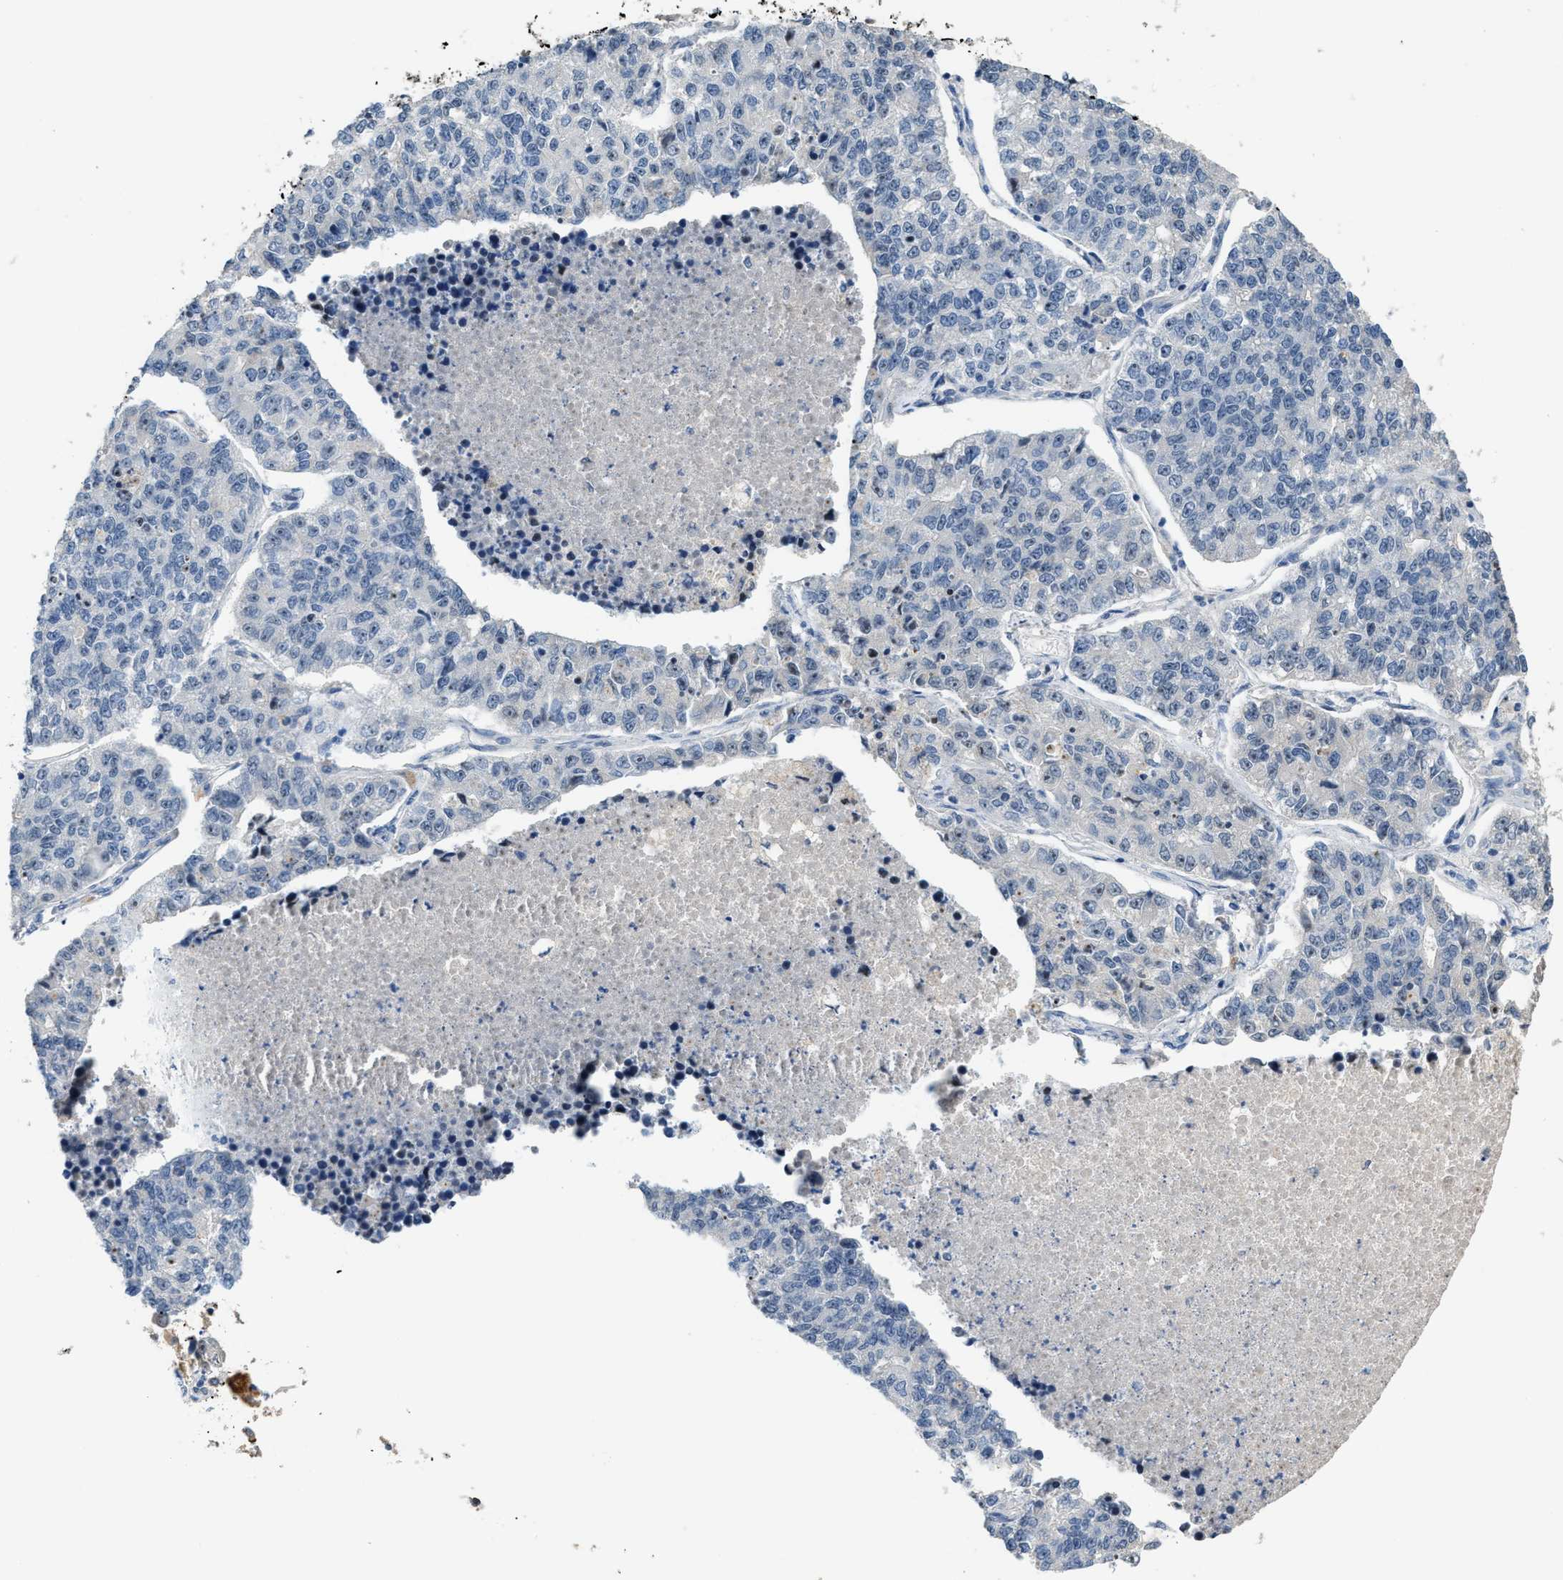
{"staining": {"intensity": "negative", "quantity": "none", "location": "none"}, "tissue": "lung cancer", "cell_type": "Tumor cells", "image_type": "cancer", "snomed": [{"axis": "morphology", "description": "Adenocarcinoma, NOS"}, {"axis": "topography", "description": "Lung"}], "caption": "IHC micrograph of lung adenocarcinoma stained for a protein (brown), which shows no staining in tumor cells.", "gene": "ZNF783", "patient": {"sex": "male", "age": 49}}